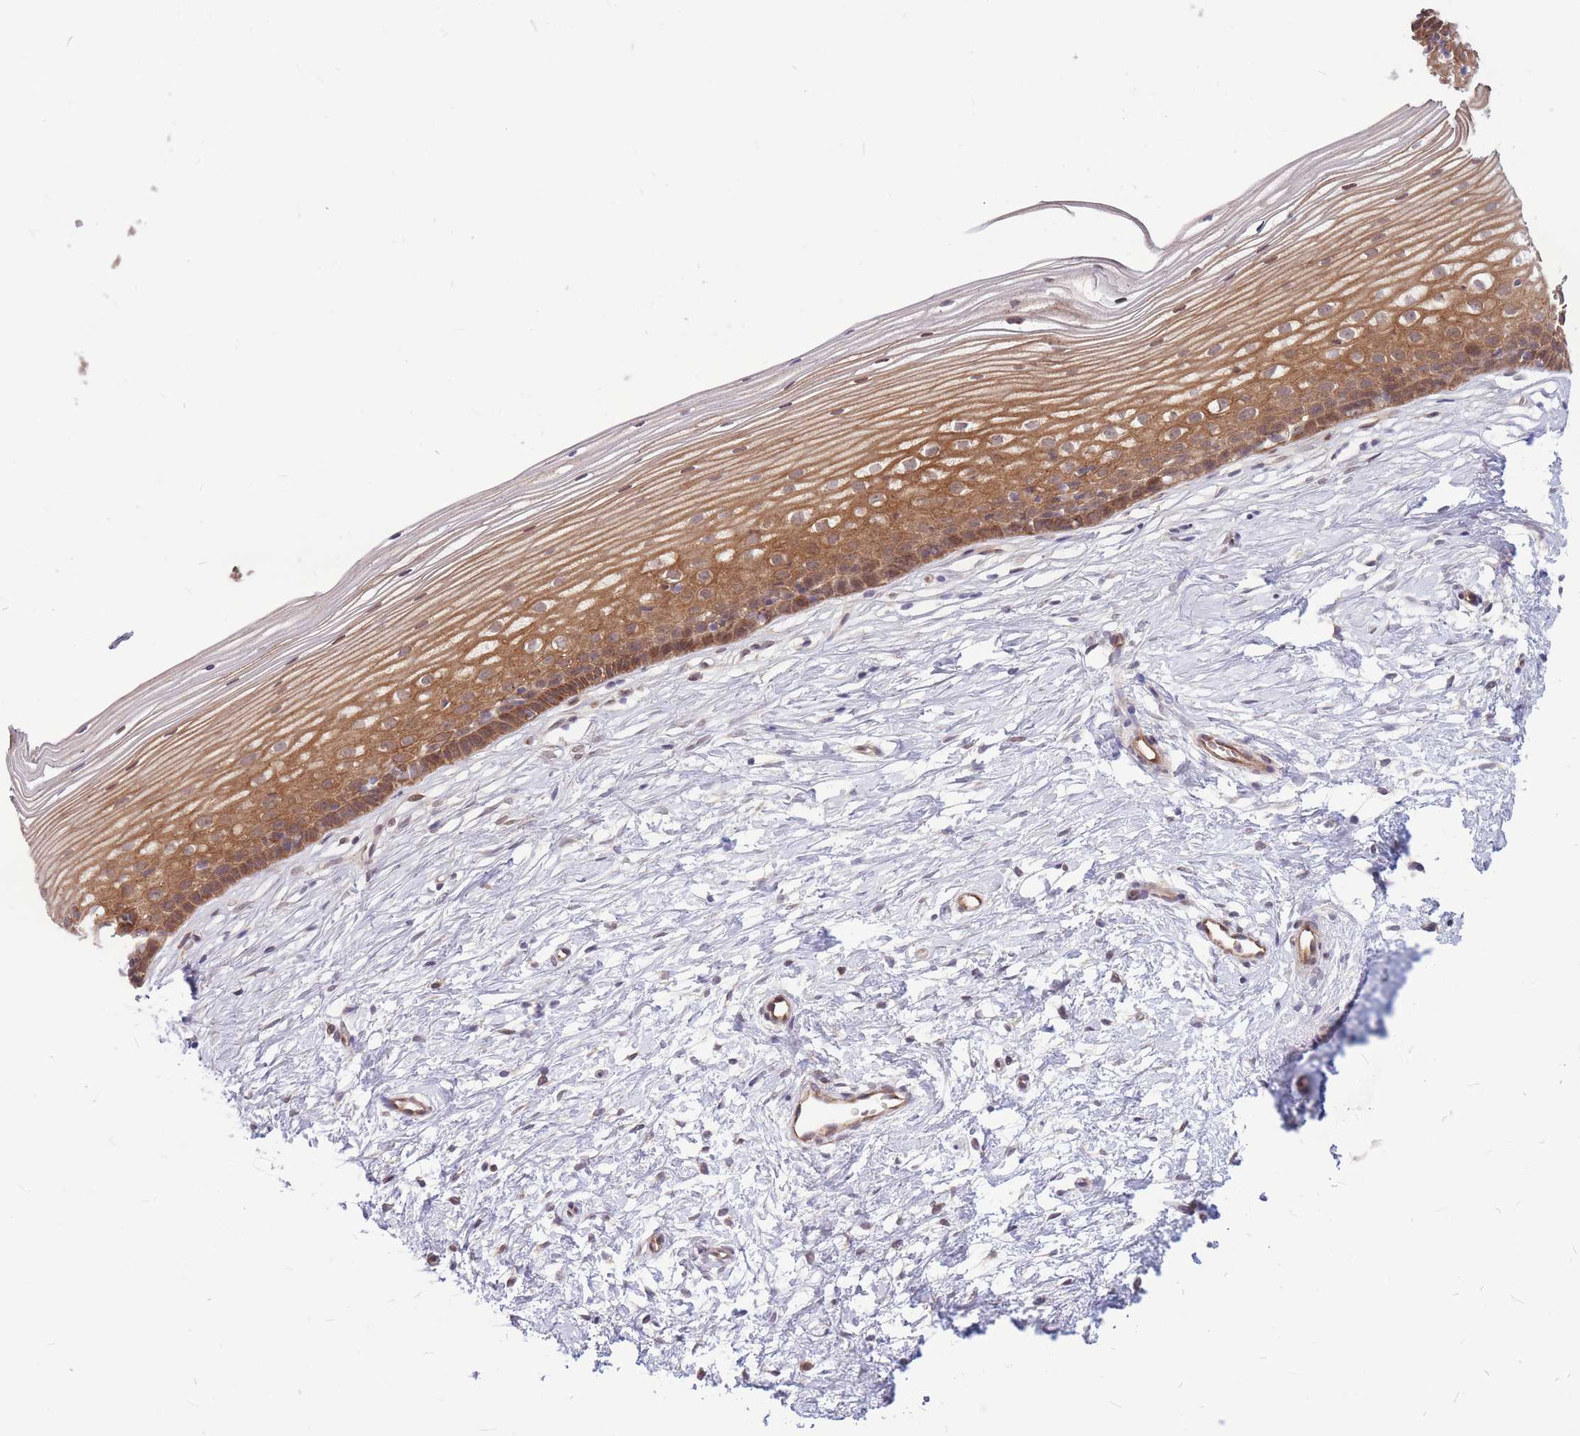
{"staining": {"intensity": "moderate", "quantity": ">75%", "location": "cytoplasmic/membranous,nuclear"}, "tissue": "cervix", "cell_type": "Glandular cells", "image_type": "normal", "snomed": [{"axis": "morphology", "description": "Normal tissue, NOS"}, {"axis": "topography", "description": "Cervix"}], "caption": "IHC (DAB) staining of unremarkable human cervix shows moderate cytoplasmic/membranous,nuclear protein expression in approximately >75% of glandular cells. Nuclei are stained in blue.", "gene": "TCF20", "patient": {"sex": "female", "age": 40}}